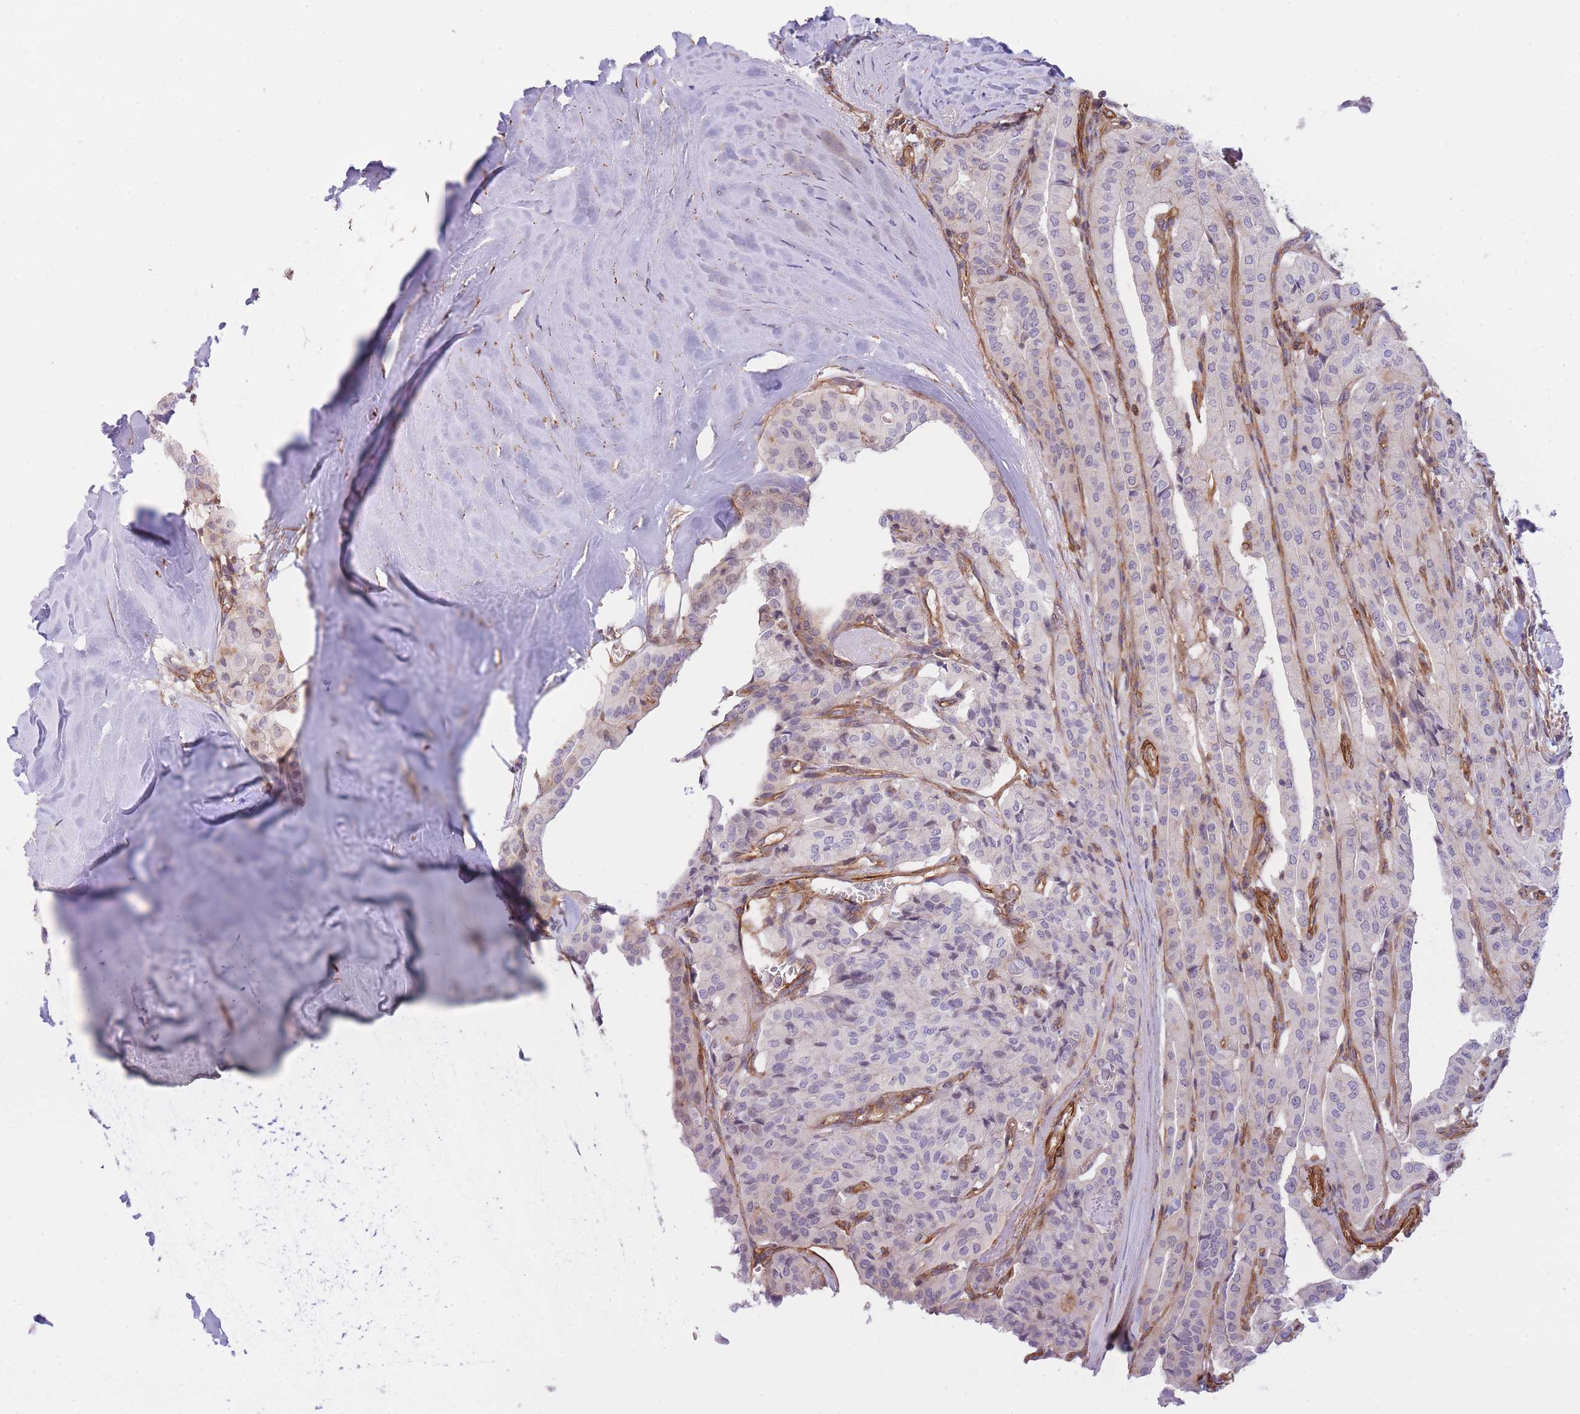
{"staining": {"intensity": "negative", "quantity": "none", "location": "none"}, "tissue": "thyroid cancer", "cell_type": "Tumor cells", "image_type": "cancer", "snomed": [{"axis": "morphology", "description": "Papillary adenocarcinoma, NOS"}, {"axis": "topography", "description": "Thyroid gland"}], "caption": "Tumor cells are negative for protein expression in human thyroid cancer (papillary adenocarcinoma). (DAB immunohistochemistry visualized using brightfield microscopy, high magnification).", "gene": "CDC25B", "patient": {"sex": "female", "age": 59}}